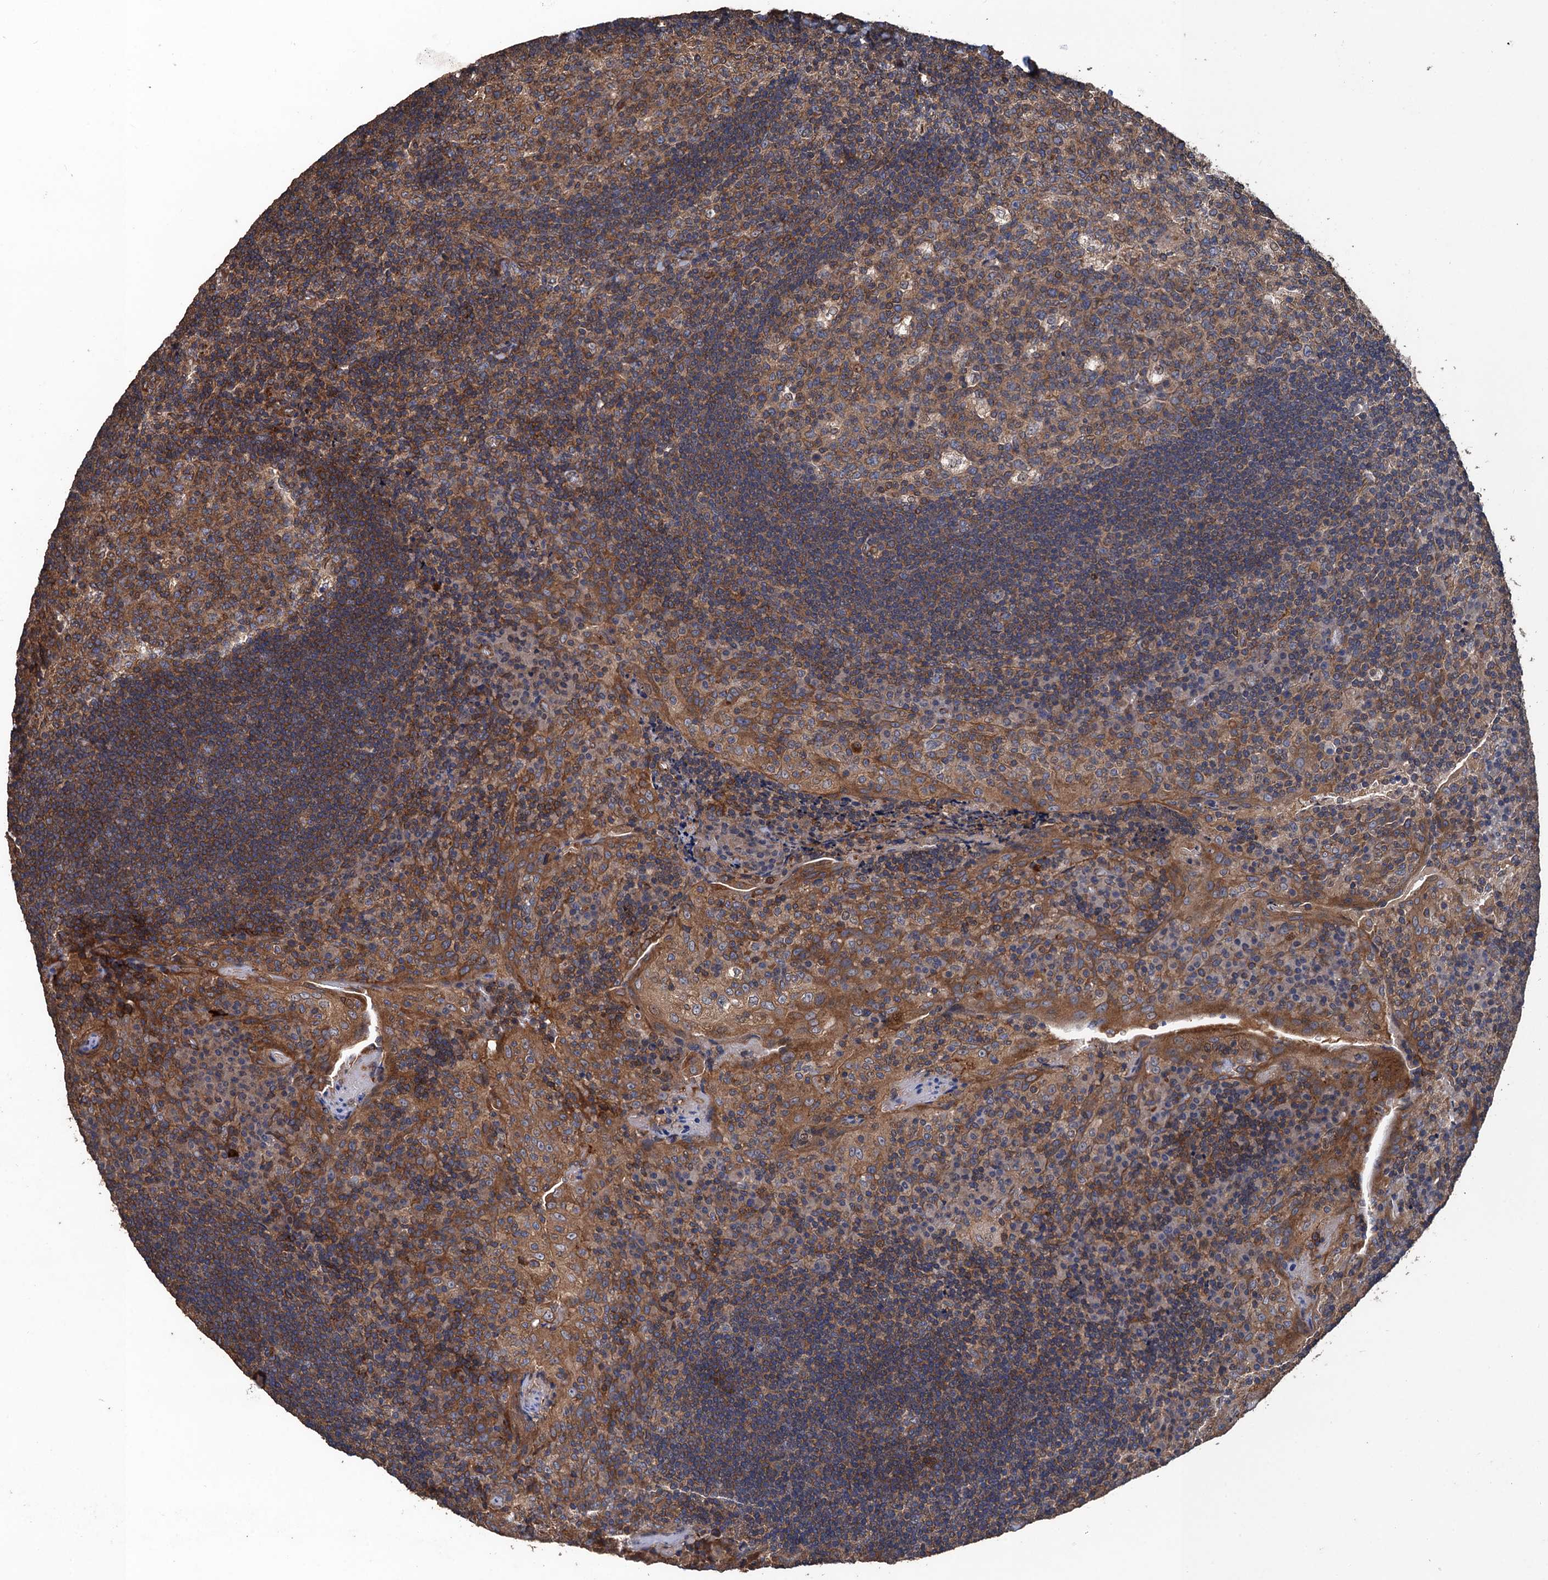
{"staining": {"intensity": "moderate", "quantity": ">75%", "location": "cytoplasmic/membranous"}, "tissue": "tonsil", "cell_type": "Germinal center cells", "image_type": "normal", "snomed": [{"axis": "morphology", "description": "Normal tissue, NOS"}, {"axis": "topography", "description": "Tonsil"}], "caption": "Brown immunohistochemical staining in unremarkable human tonsil reveals moderate cytoplasmic/membranous expression in about >75% of germinal center cells. (IHC, brightfield microscopy, high magnification).", "gene": "PPP4R1", "patient": {"sex": "male", "age": 17}}